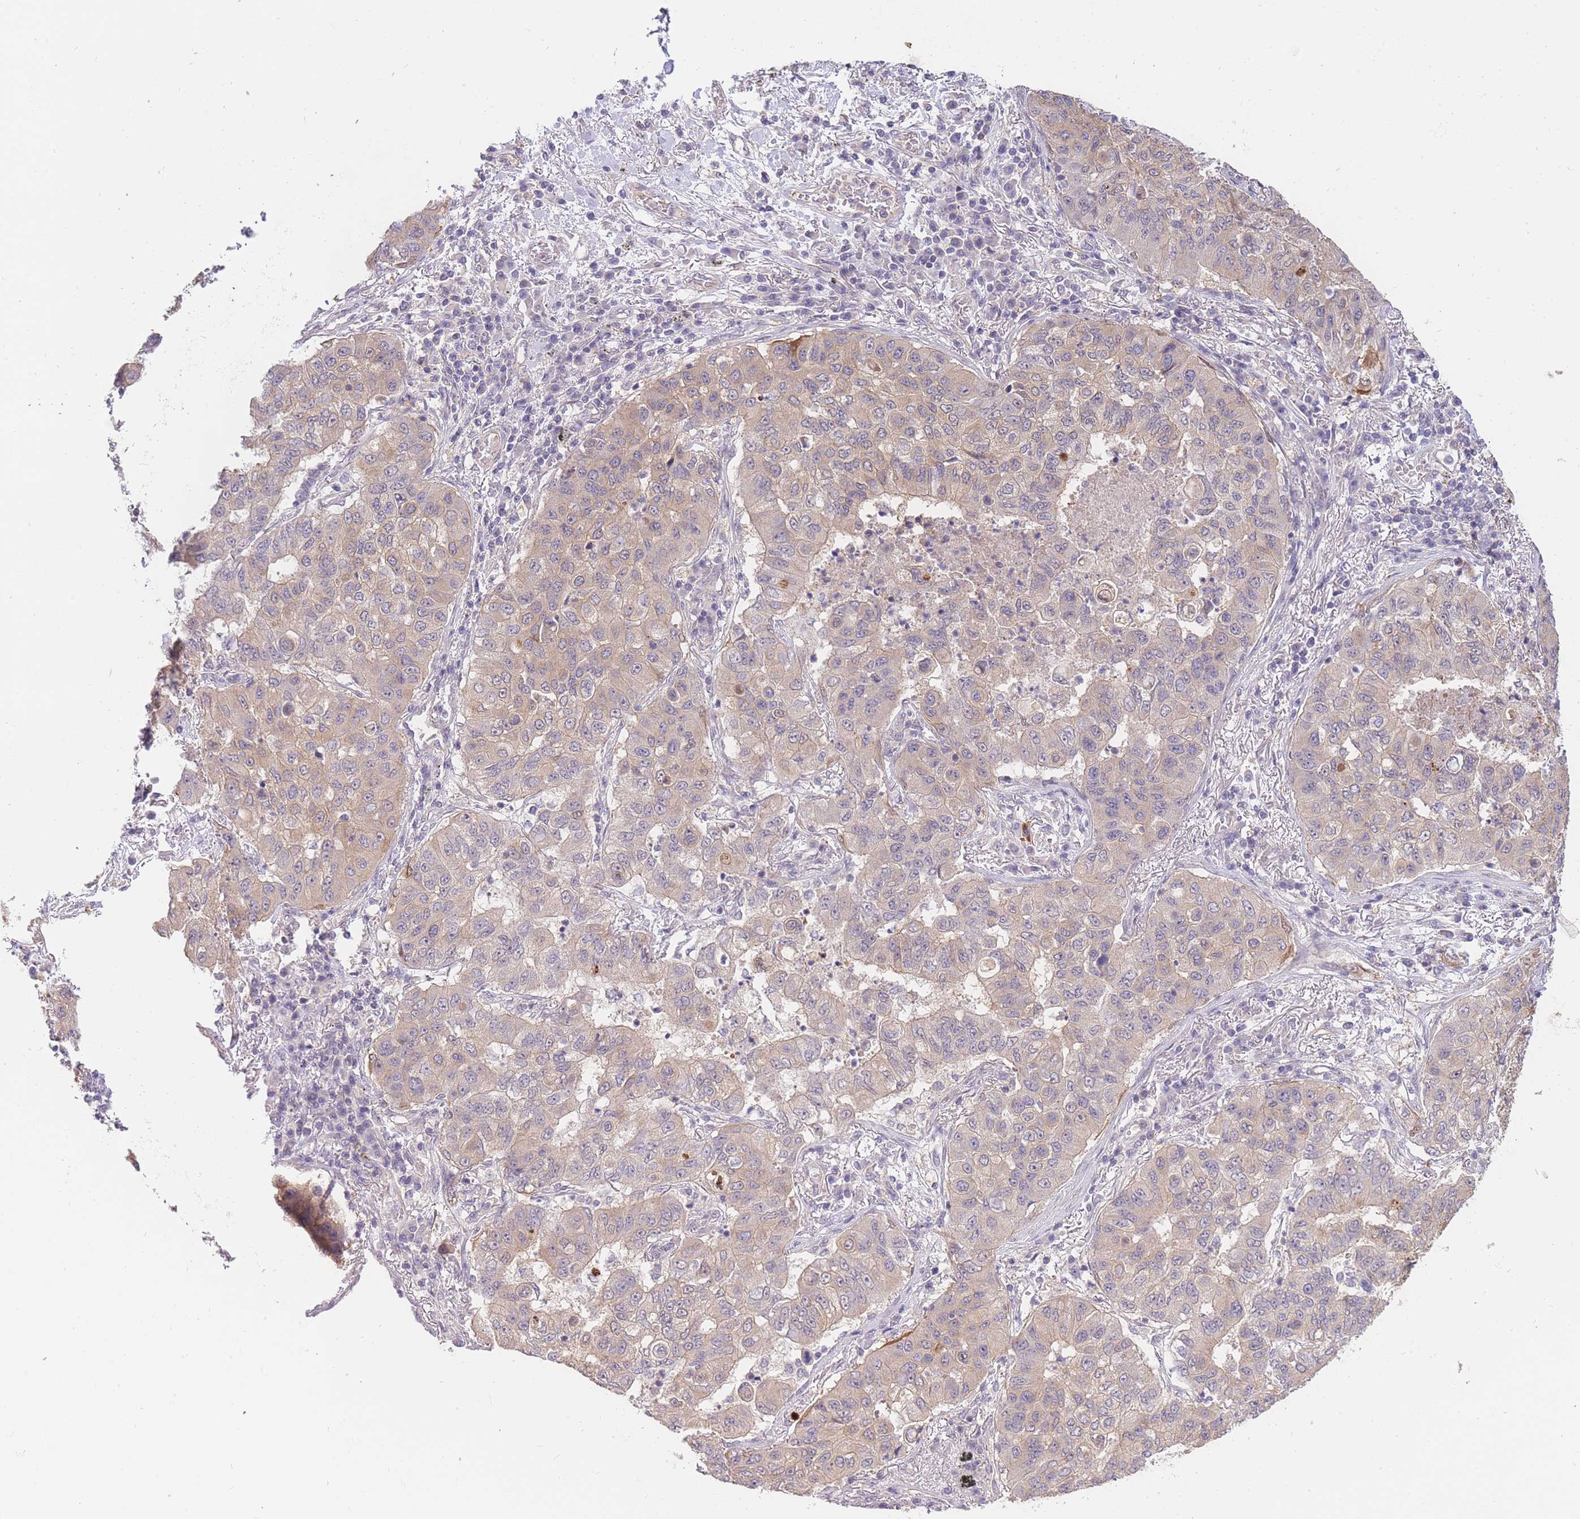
{"staining": {"intensity": "weak", "quantity": "<25%", "location": "cytoplasmic/membranous"}, "tissue": "lung cancer", "cell_type": "Tumor cells", "image_type": "cancer", "snomed": [{"axis": "morphology", "description": "Squamous cell carcinoma, NOS"}, {"axis": "topography", "description": "Lung"}], "caption": "DAB (3,3'-diaminobenzidine) immunohistochemical staining of human squamous cell carcinoma (lung) exhibits no significant positivity in tumor cells.", "gene": "SMC6", "patient": {"sex": "male", "age": 74}}